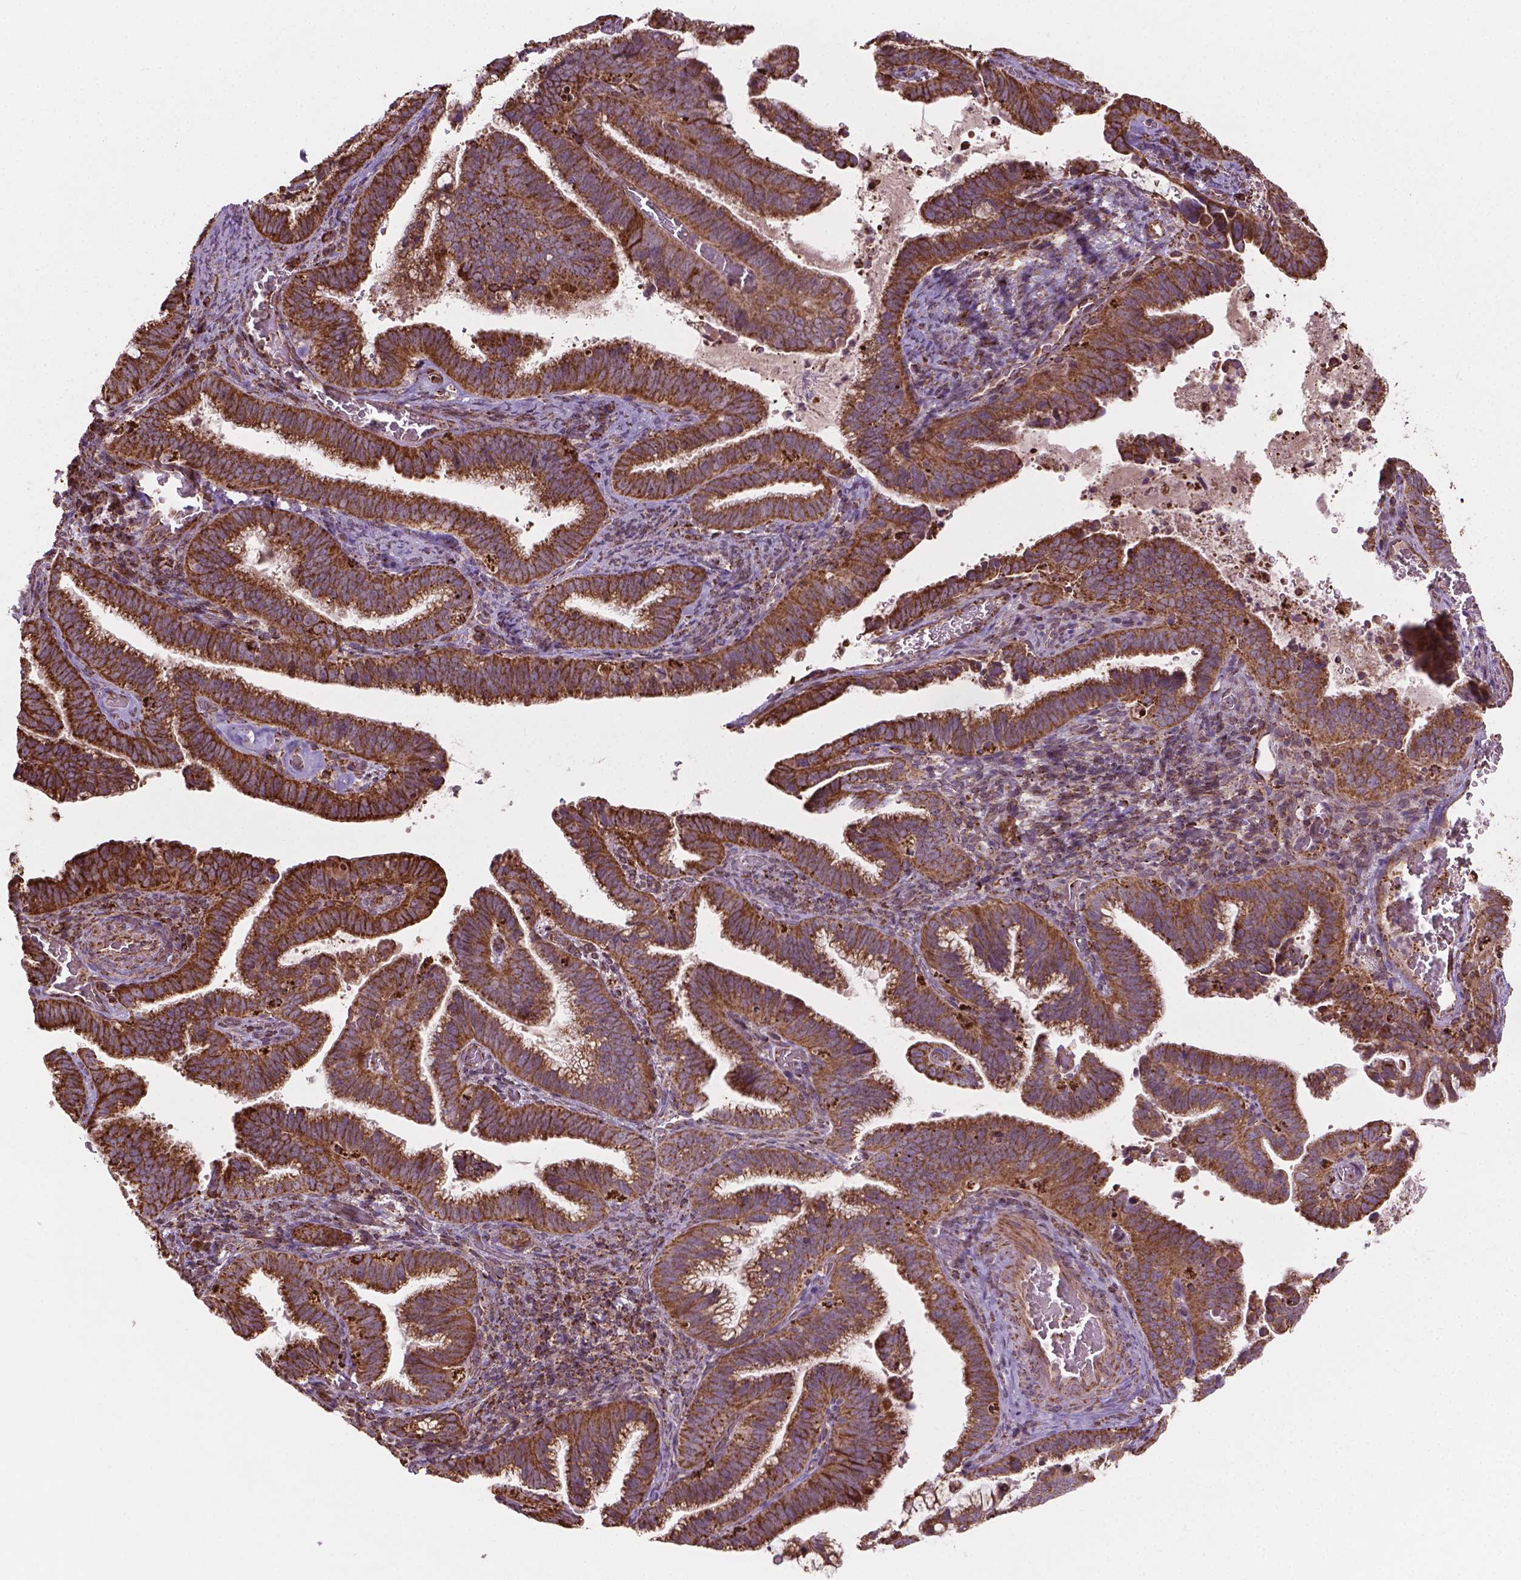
{"staining": {"intensity": "moderate", "quantity": ">75%", "location": "cytoplasmic/membranous"}, "tissue": "cervical cancer", "cell_type": "Tumor cells", "image_type": "cancer", "snomed": [{"axis": "morphology", "description": "Adenocarcinoma, NOS"}, {"axis": "topography", "description": "Cervix"}], "caption": "Adenocarcinoma (cervical) stained with a brown dye demonstrates moderate cytoplasmic/membranous positive expression in about >75% of tumor cells.", "gene": "HS3ST3A1", "patient": {"sex": "female", "age": 61}}